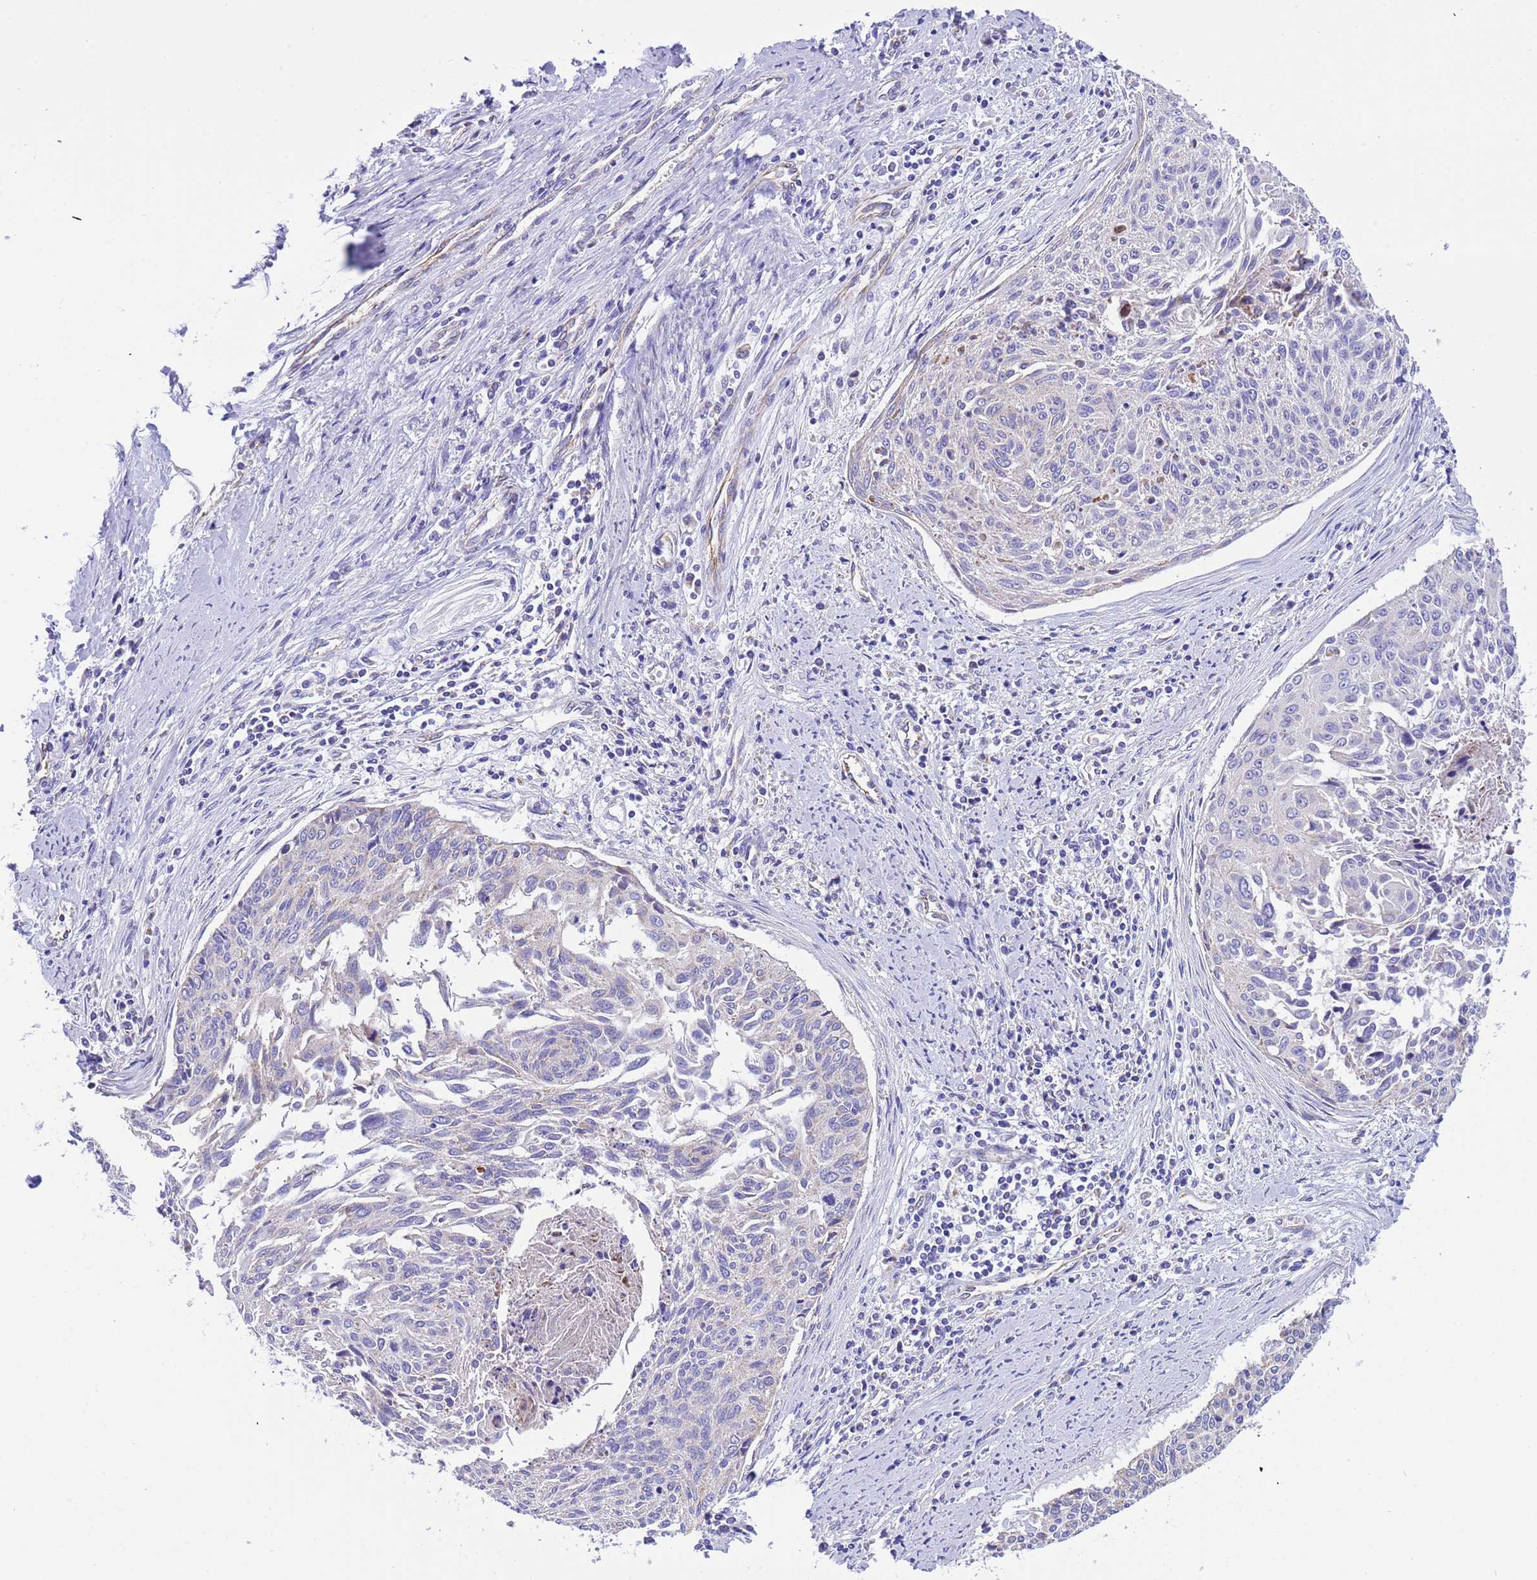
{"staining": {"intensity": "negative", "quantity": "none", "location": "none"}, "tissue": "cervical cancer", "cell_type": "Tumor cells", "image_type": "cancer", "snomed": [{"axis": "morphology", "description": "Squamous cell carcinoma, NOS"}, {"axis": "topography", "description": "Cervix"}], "caption": "Squamous cell carcinoma (cervical) was stained to show a protein in brown. There is no significant positivity in tumor cells.", "gene": "CCDC191", "patient": {"sex": "female", "age": 55}}